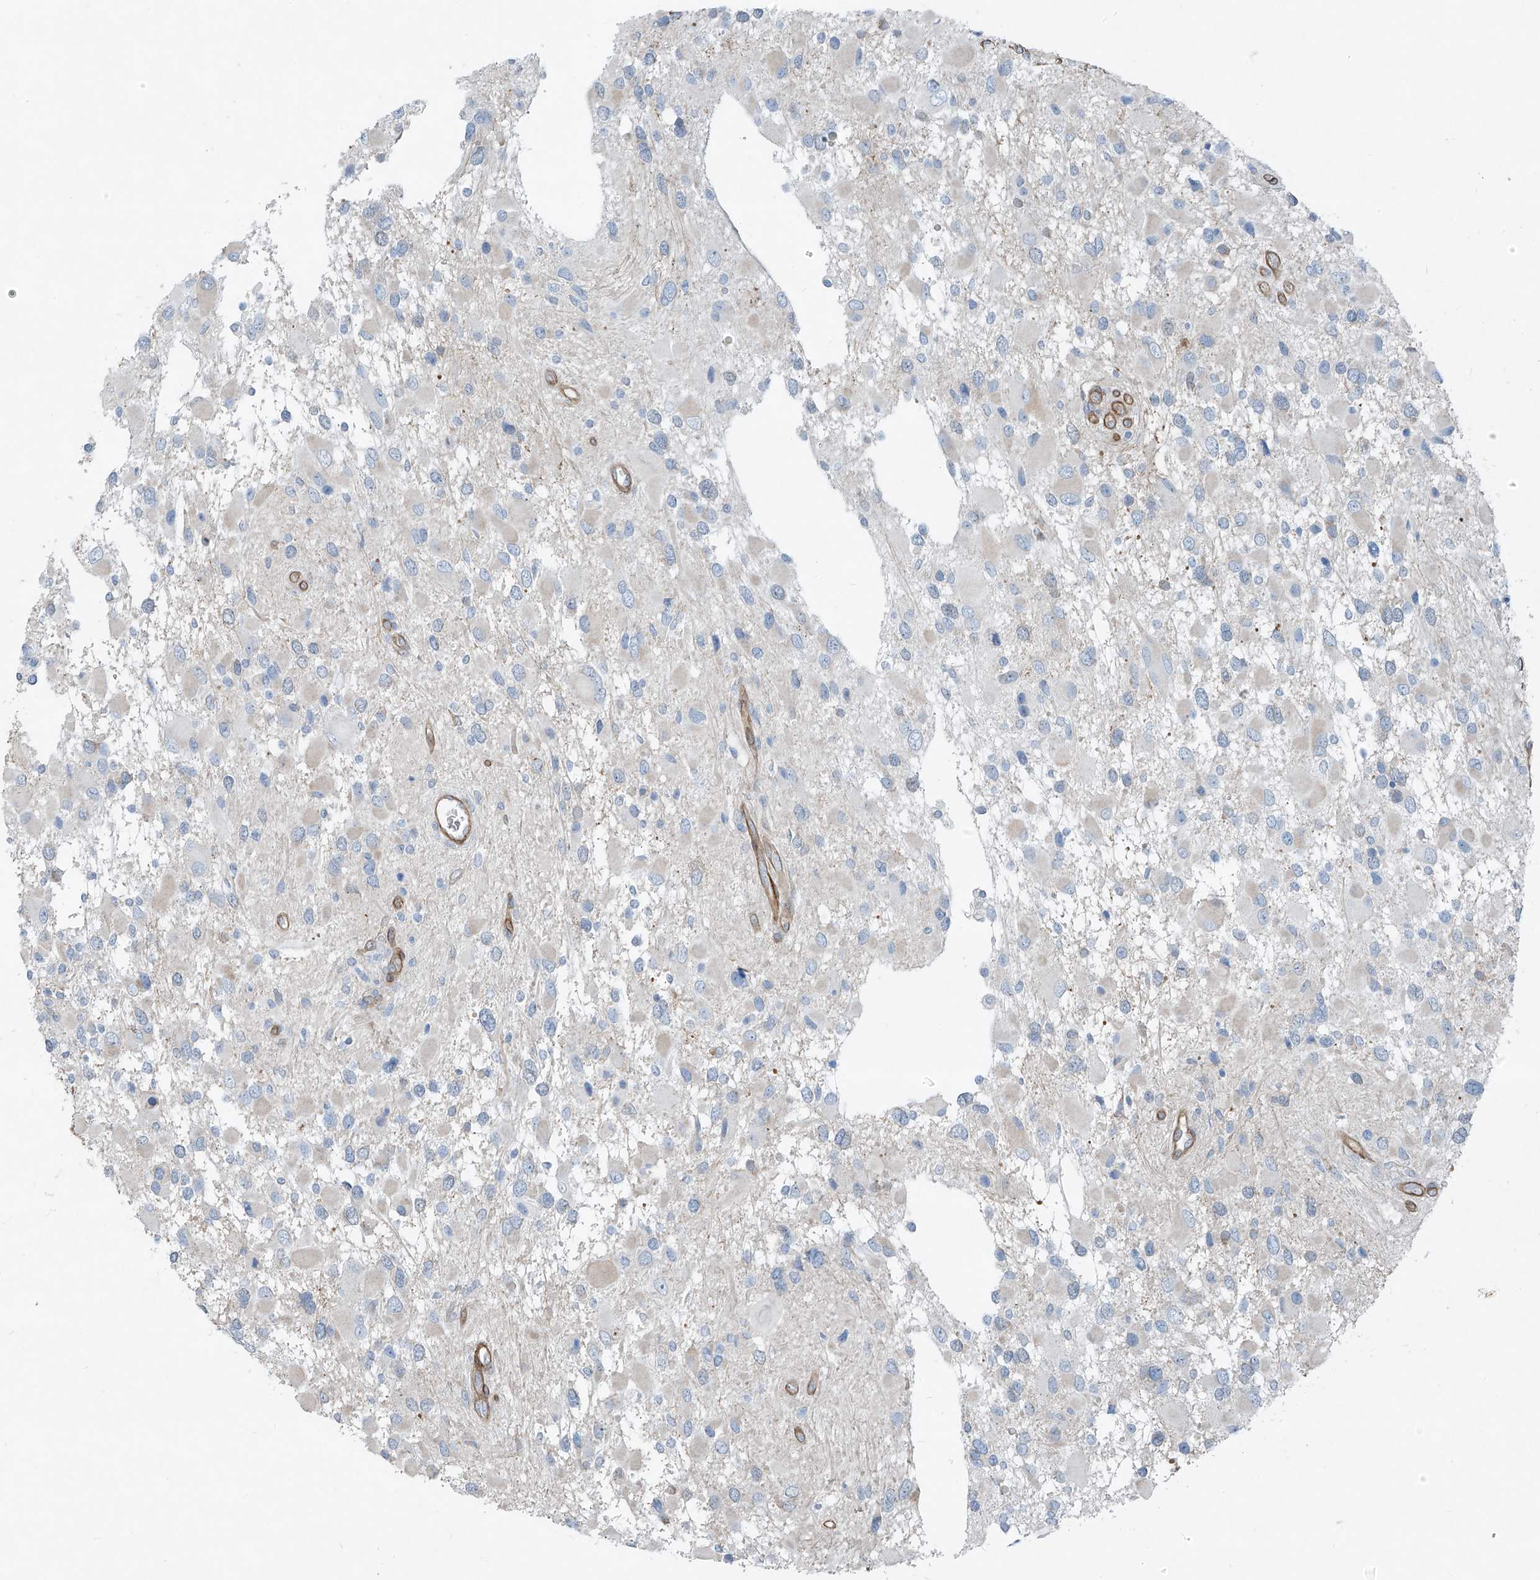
{"staining": {"intensity": "negative", "quantity": "none", "location": "none"}, "tissue": "glioma", "cell_type": "Tumor cells", "image_type": "cancer", "snomed": [{"axis": "morphology", "description": "Glioma, malignant, High grade"}, {"axis": "topography", "description": "Brain"}], "caption": "High power microscopy micrograph of an immunohistochemistry histopathology image of glioma, revealing no significant expression in tumor cells.", "gene": "TNS2", "patient": {"sex": "male", "age": 53}}